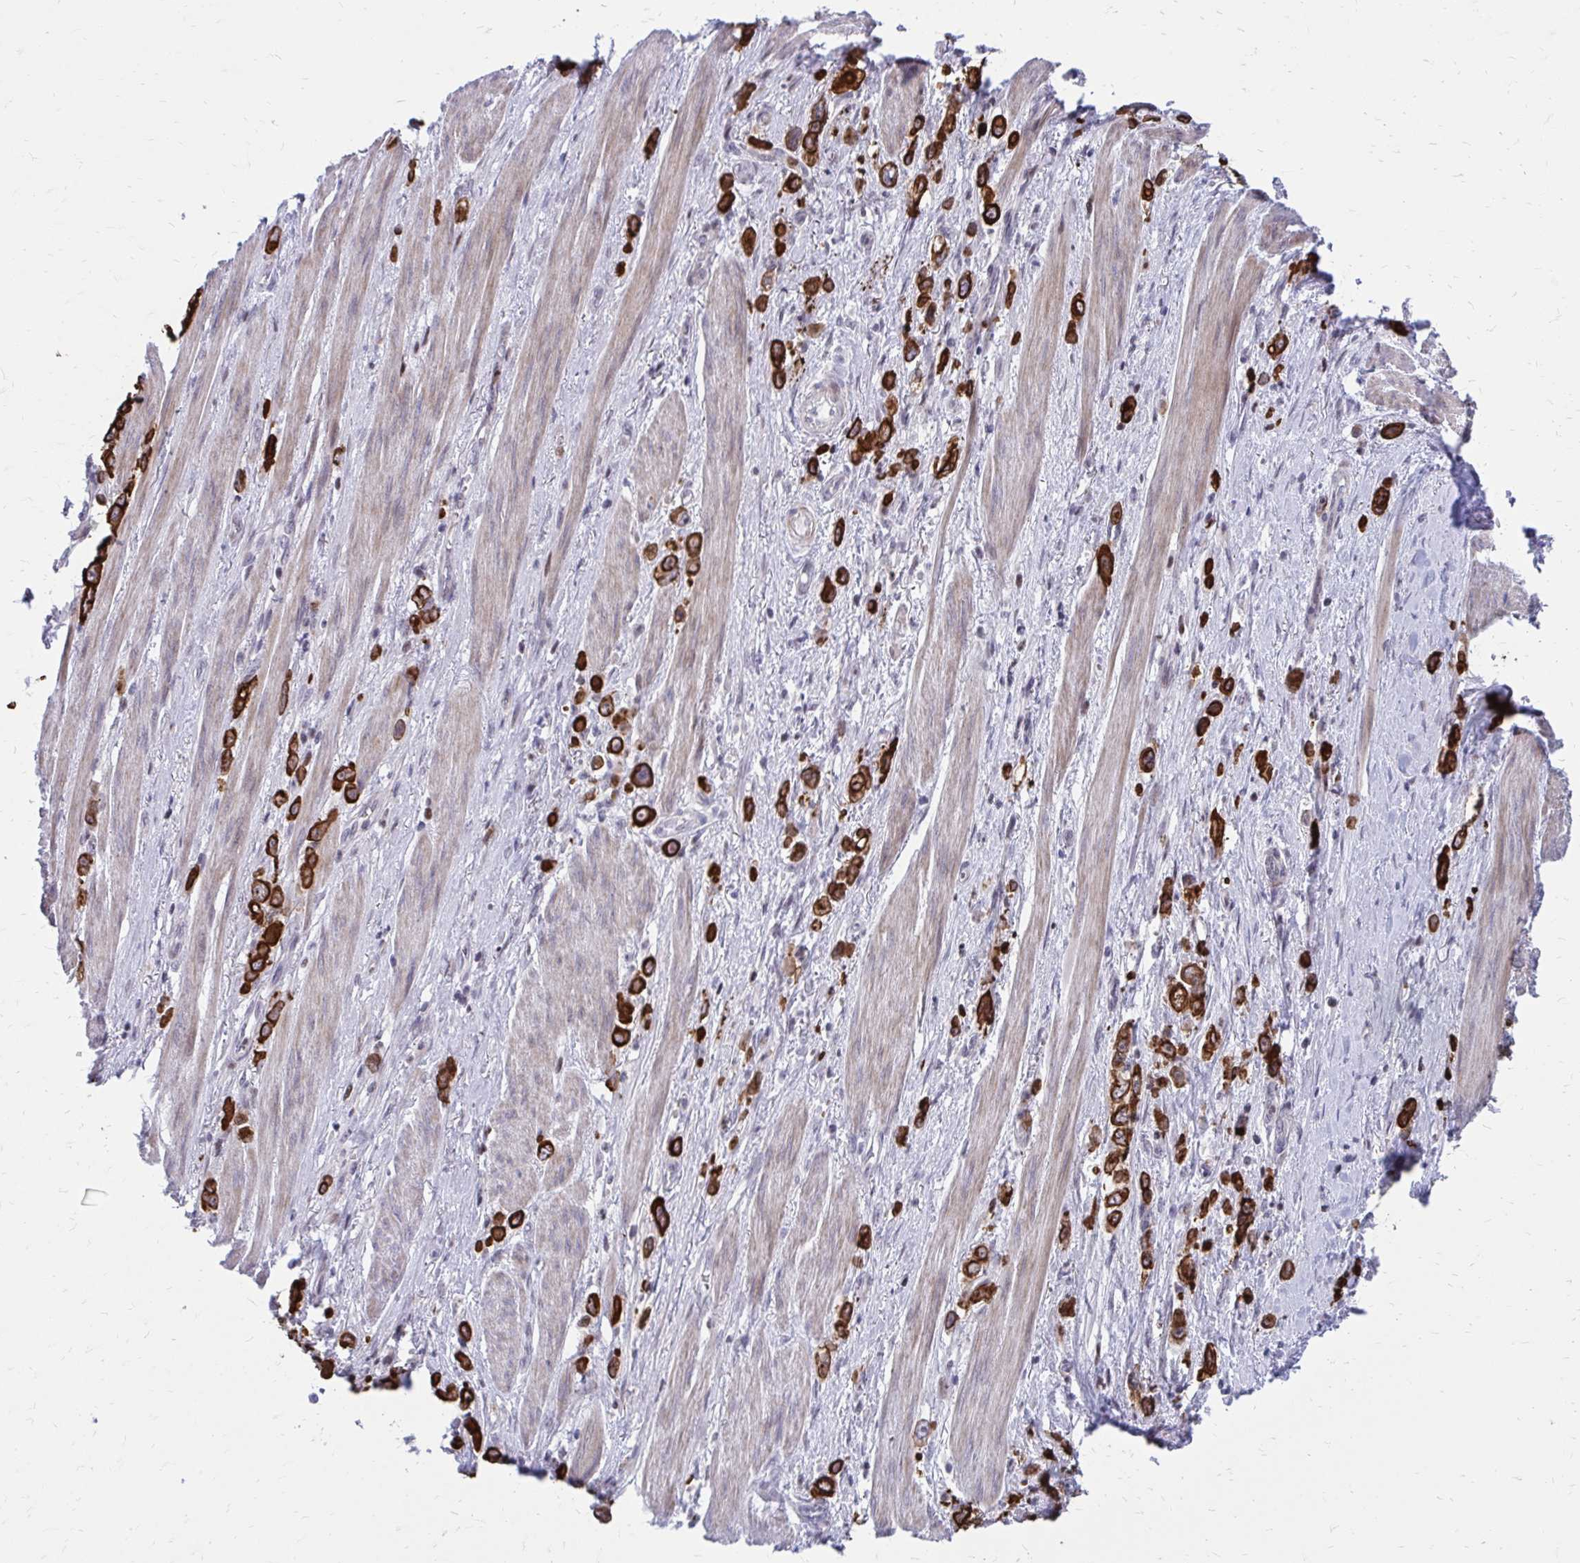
{"staining": {"intensity": "strong", "quantity": ">75%", "location": "cytoplasmic/membranous"}, "tissue": "stomach cancer", "cell_type": "Tumor cells", "image_type": "cancer", "snomed": [{"axis": "morphology", "description": "Adenocarcinoma, NOS"}, {"axis": "topography", "description": "Stomach, upper"}], "caption": "Protein staining by immunohistochemistry (IHC) reveals strong cytoplasmic/membranous staining in about >75% of tumor cells in stomach adenocarcinoma. The protein is shown in brown color, while the nuclei are stained blue.", "gene": "ANKRD30B", "patient": {"sex": "male", "age": 75}}